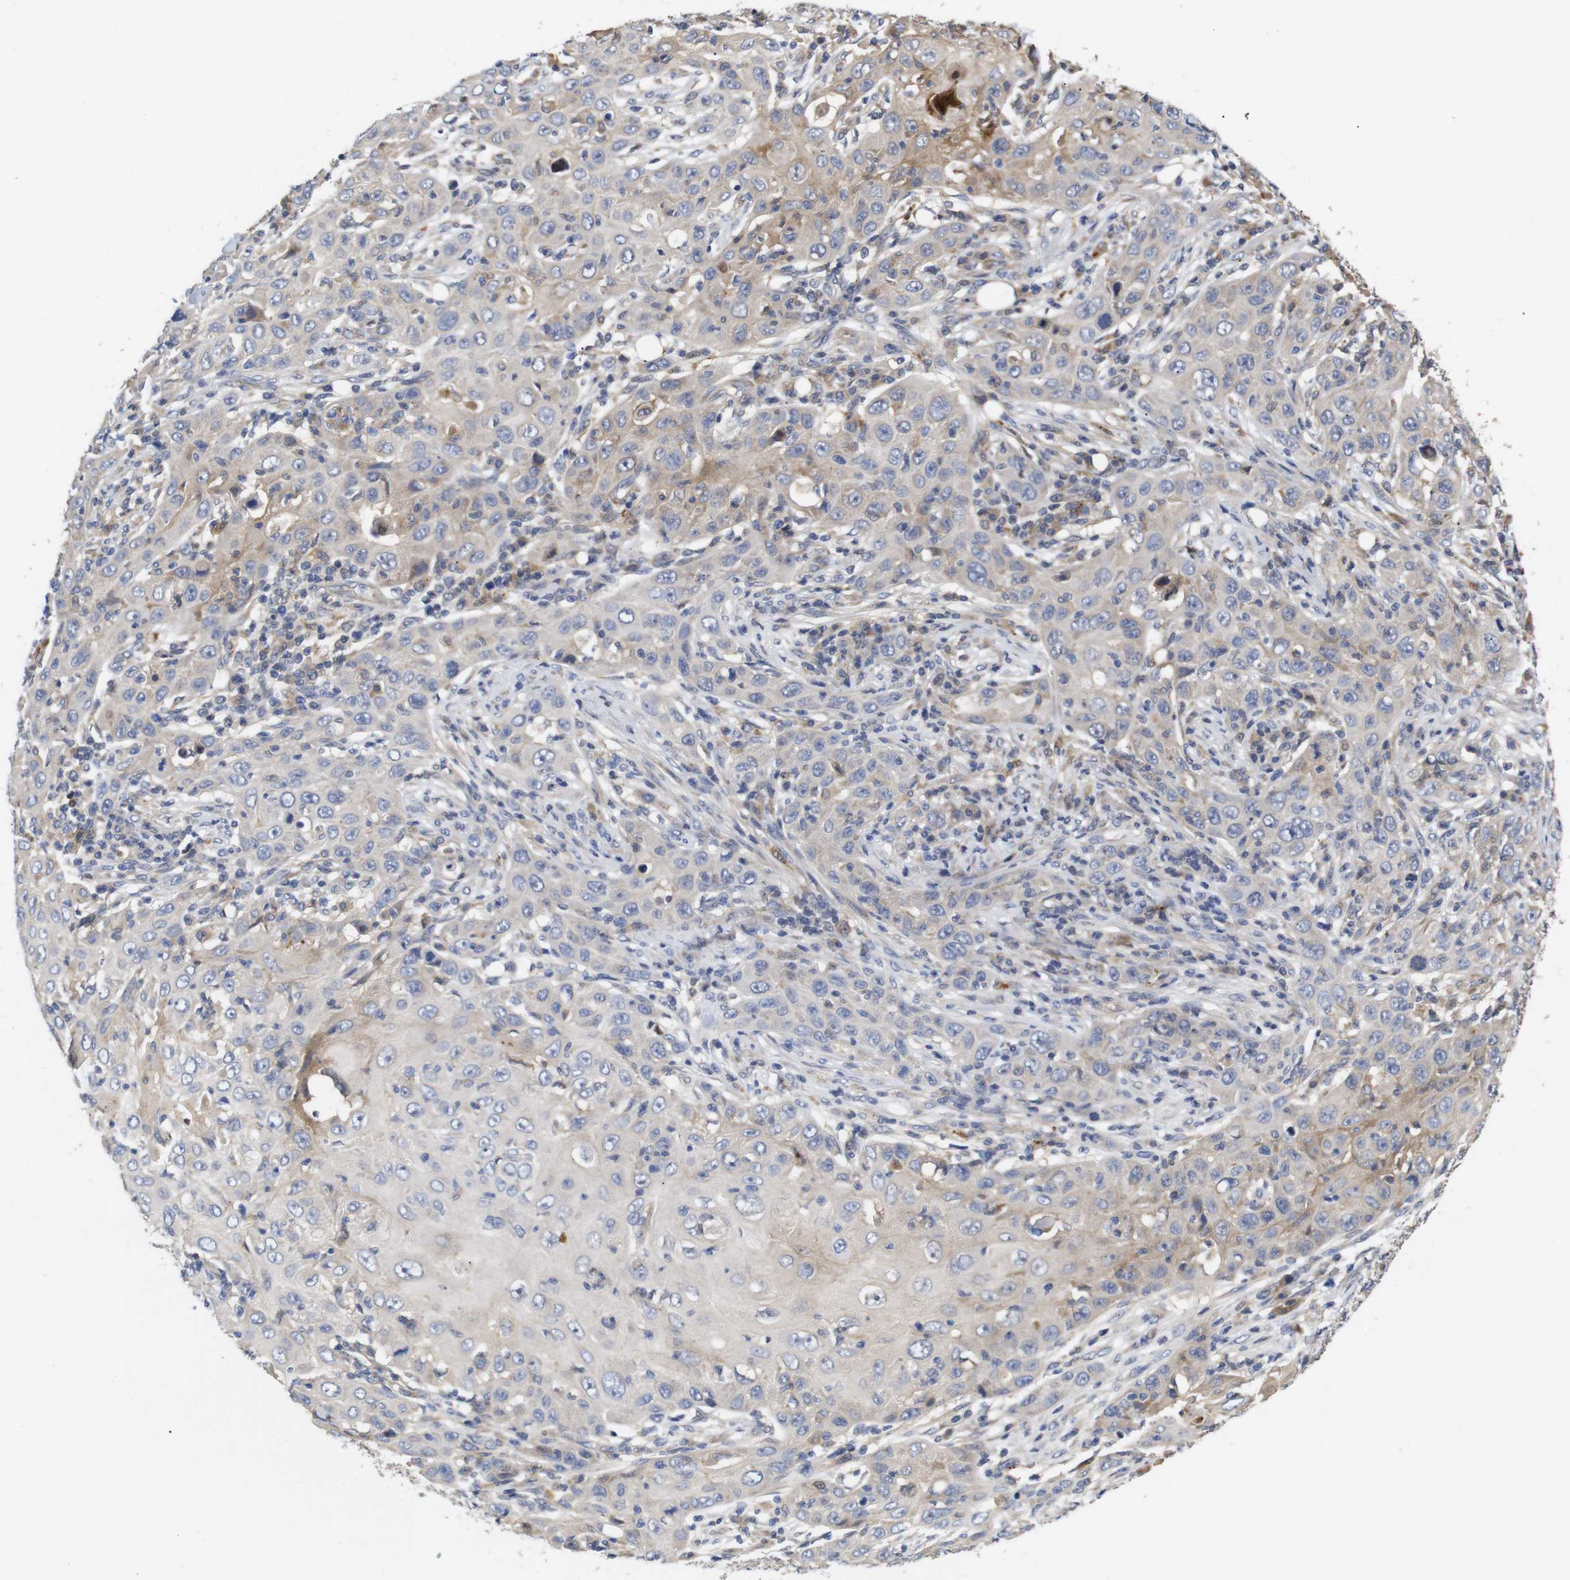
{"staining": {"intensity": "weak", "quantity": "<25%", "location": "cytoplasmic/membranous"}, "tissue": "skin cancer", "cell_type": "Tumor cells", "image_type": "cancer", "snomed": [{"axis": "morphology", "description": "Squamous cell carcinoma, NOS"}, {"axis": "topography", "description": "Skin"}], "caption": "IHC image of human squamous cell carcinoma (skin) stained for a protein (brown), which demonstrates no staining in tumor cells. Brightfield microscopy of immunohistochemistry stained with DAB (brown) and hematoxylin (blue), captured at high magnification.", "gene": "SPRY3", "patient": {"sex": "female", "age": 88}}